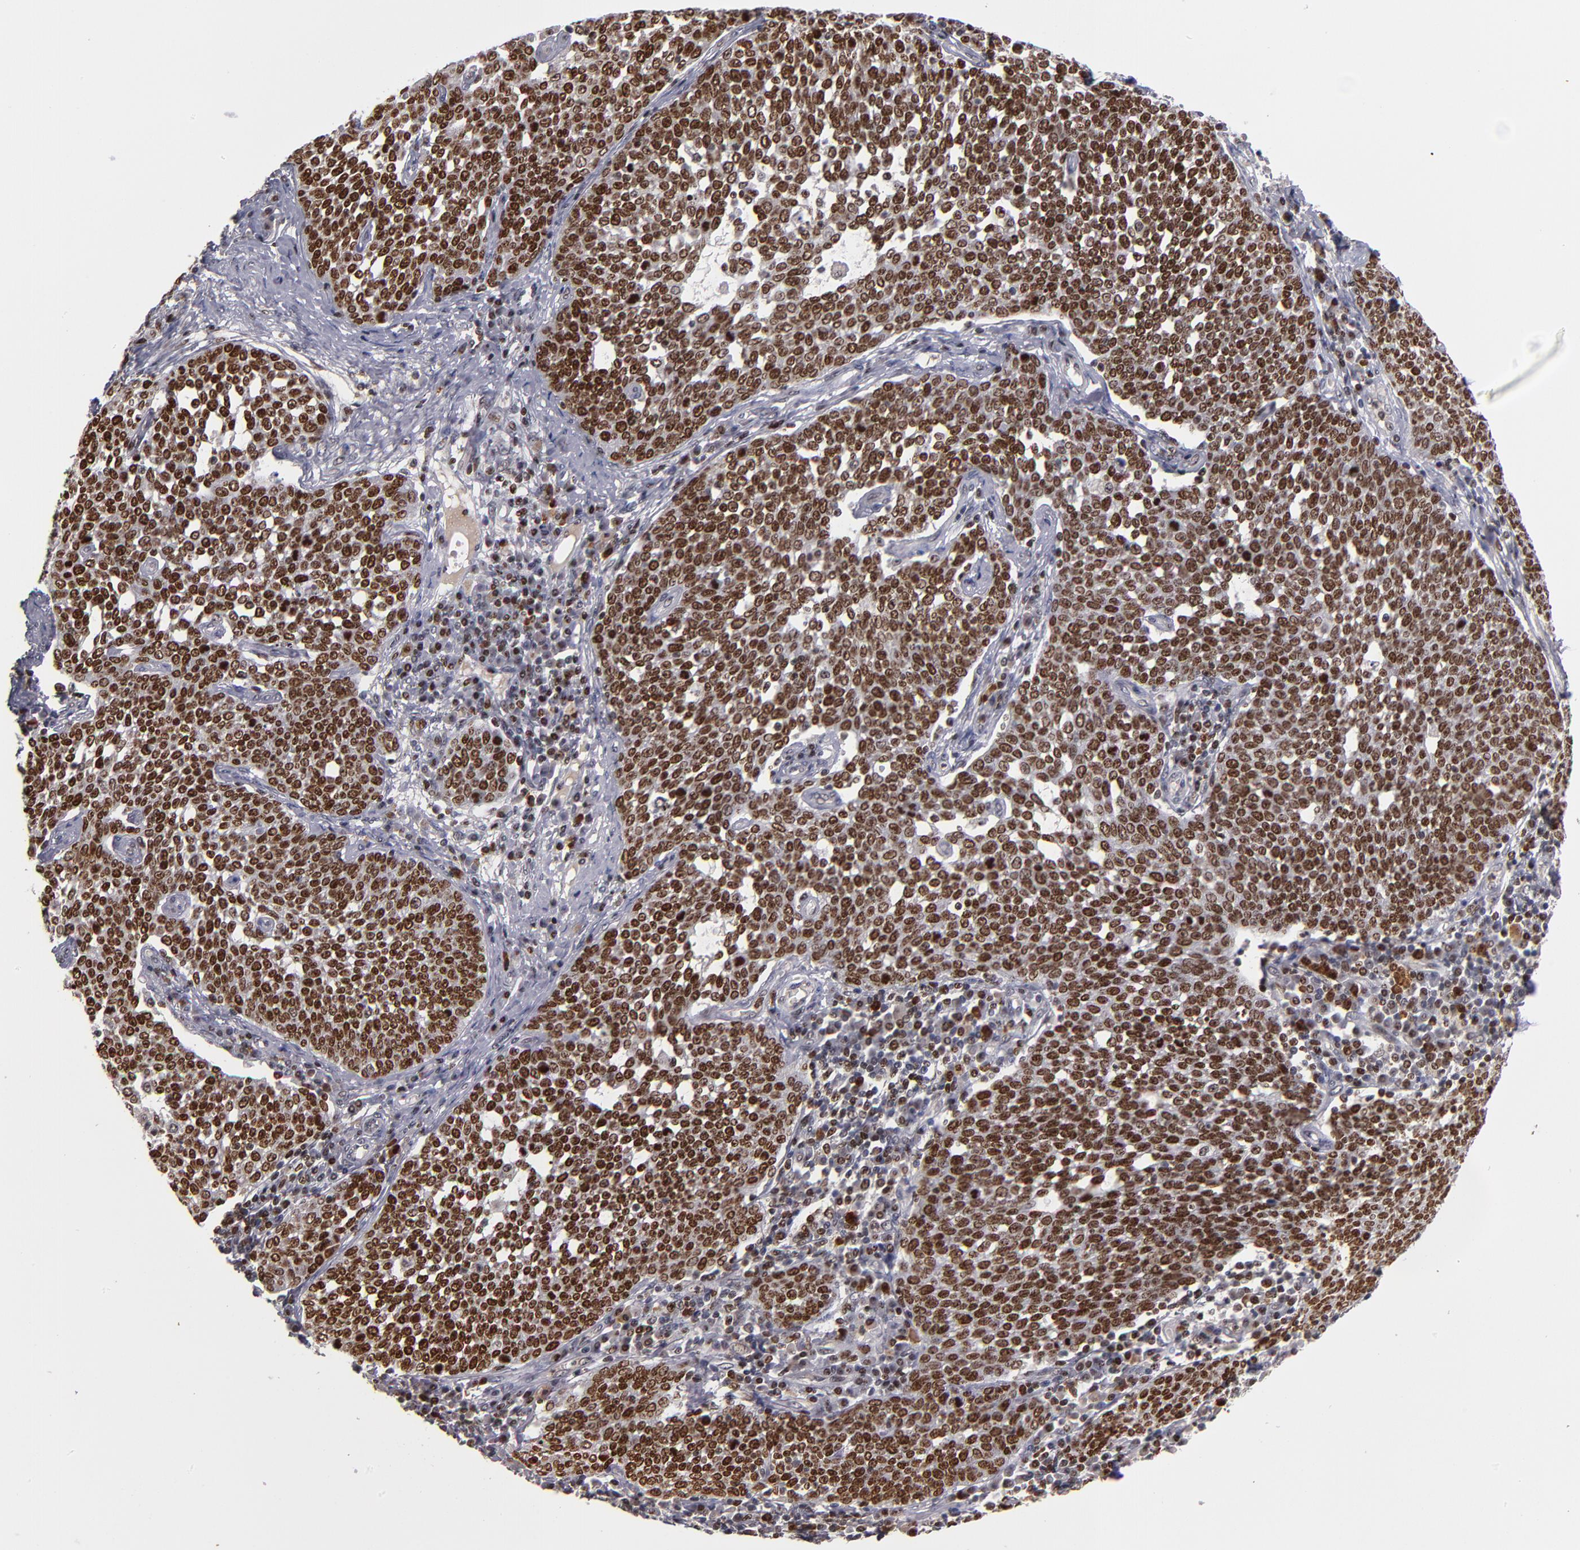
{"staining": {"intensity": "strong", "quantity": ">75%", "location": "nuclear"}, "tissue": "cervical cancer", "cell_type": "Tumor cells", "image_type": "cancer", "snomed": [{"axis": "morphology", "description": "Squamous cell carcinoma, NOS"}, {"axis": "topography", "description": "Cervix"}], "caption": "The micrograph shows a brown stain indicating the presence of a protein in the nuclear of tumor cells in squamous cell carcinoma (cervical).", "gene": "KDM6A", "patient": {"sex": "female", "age": 34}}